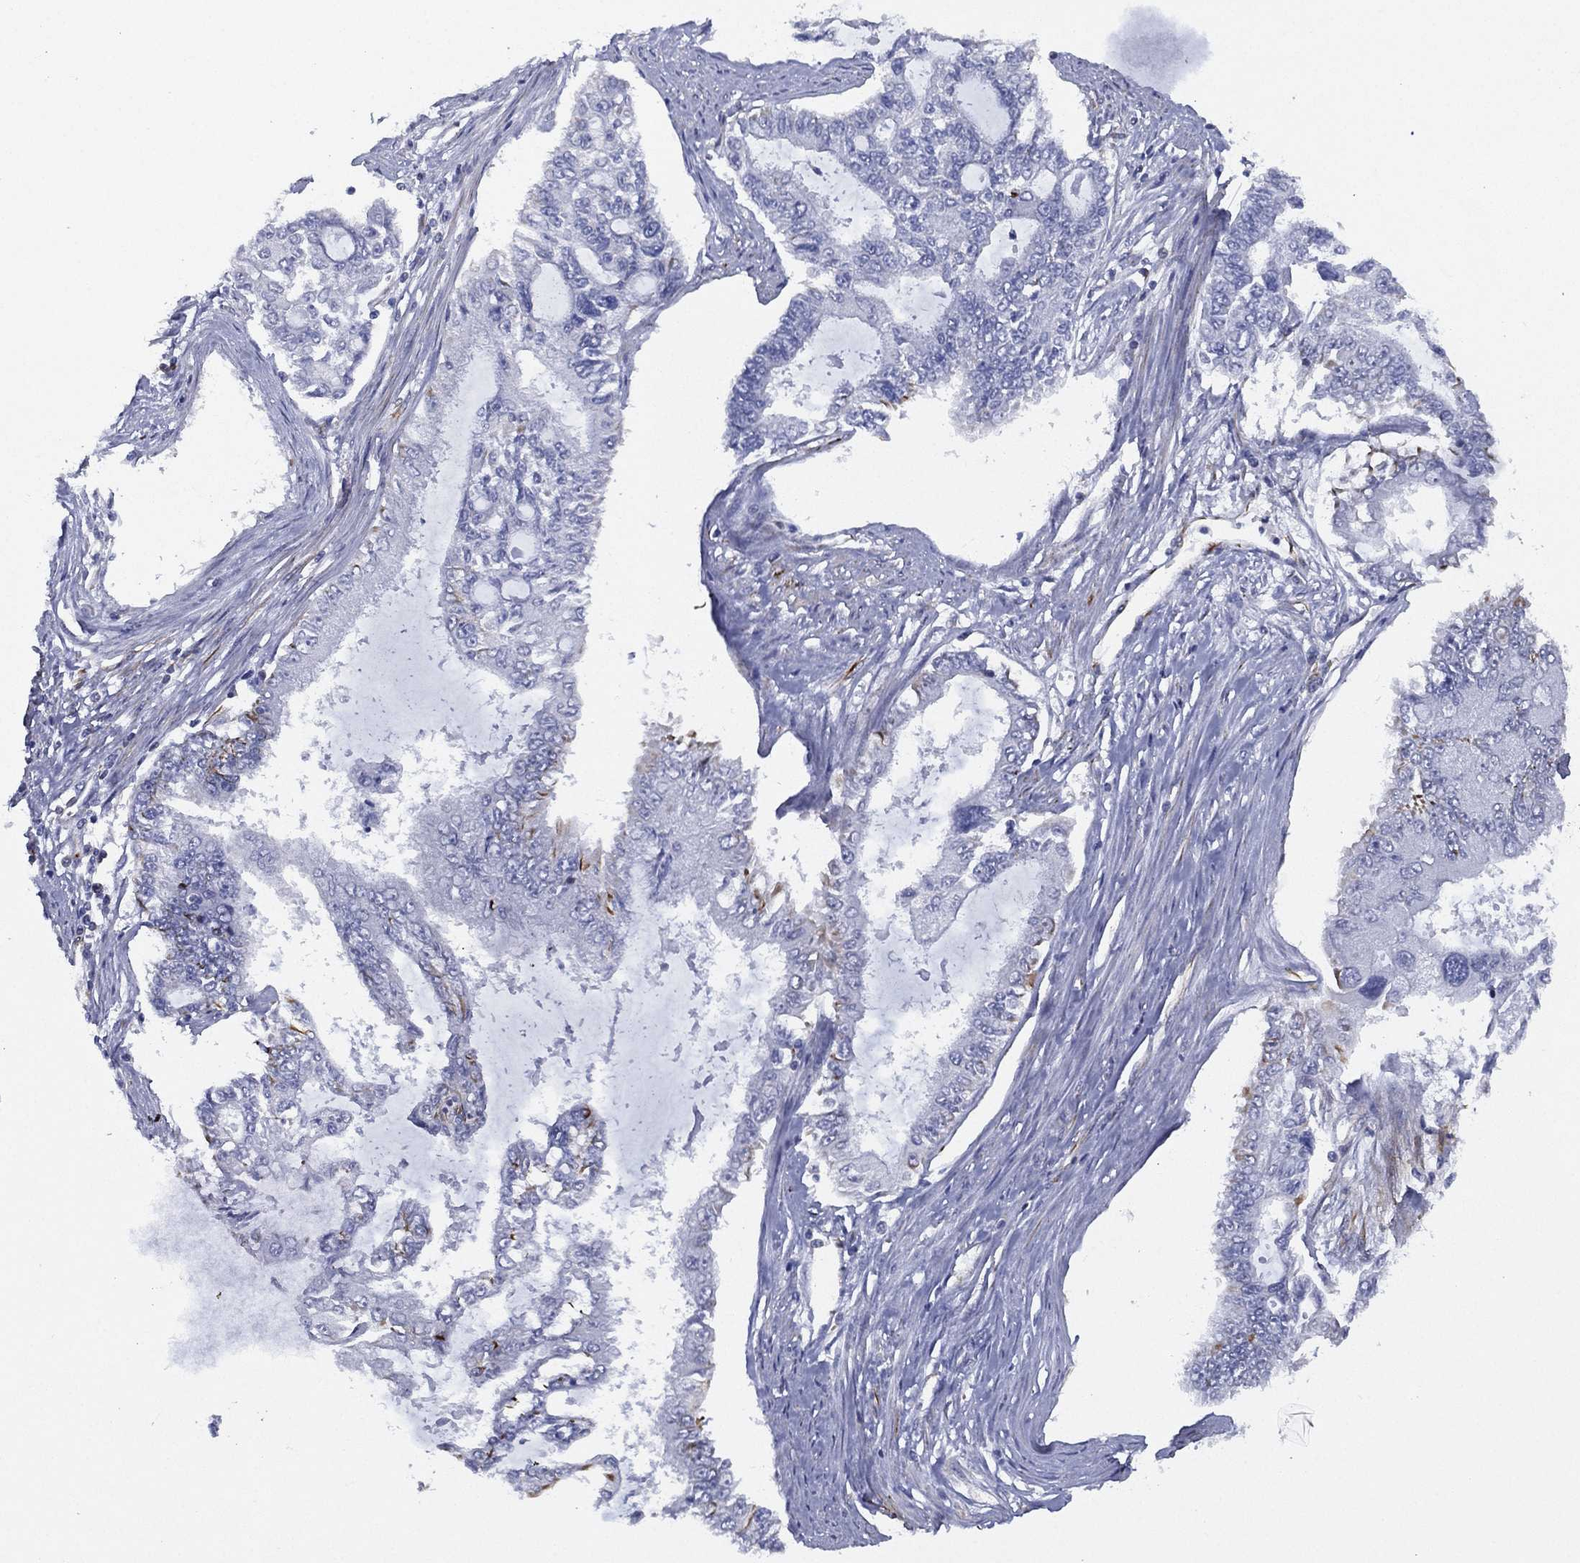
{"staining": {"intensity": "negative", "quantity": "none", "location": "none"}, "tissue": "endometrial cancer", "cell_type": "Tumor cells", "image_type": "cancer", "snomed": [{"axis": "morphology", "description": "Adenocarcinoma, NOS"}, {"axis": "topography", "description": "Uterus"}], "caption": "High power microscopy micrograph of an immunohistochemistry photomicrograph of endometrial cancer, revealing no significant positivity in tumor cells. (DAB immunohistochemistry visualized using brightfield microscopy, high magnification).", "gene": "MAS1", "patient": {"sex": "female", "age": 59}}